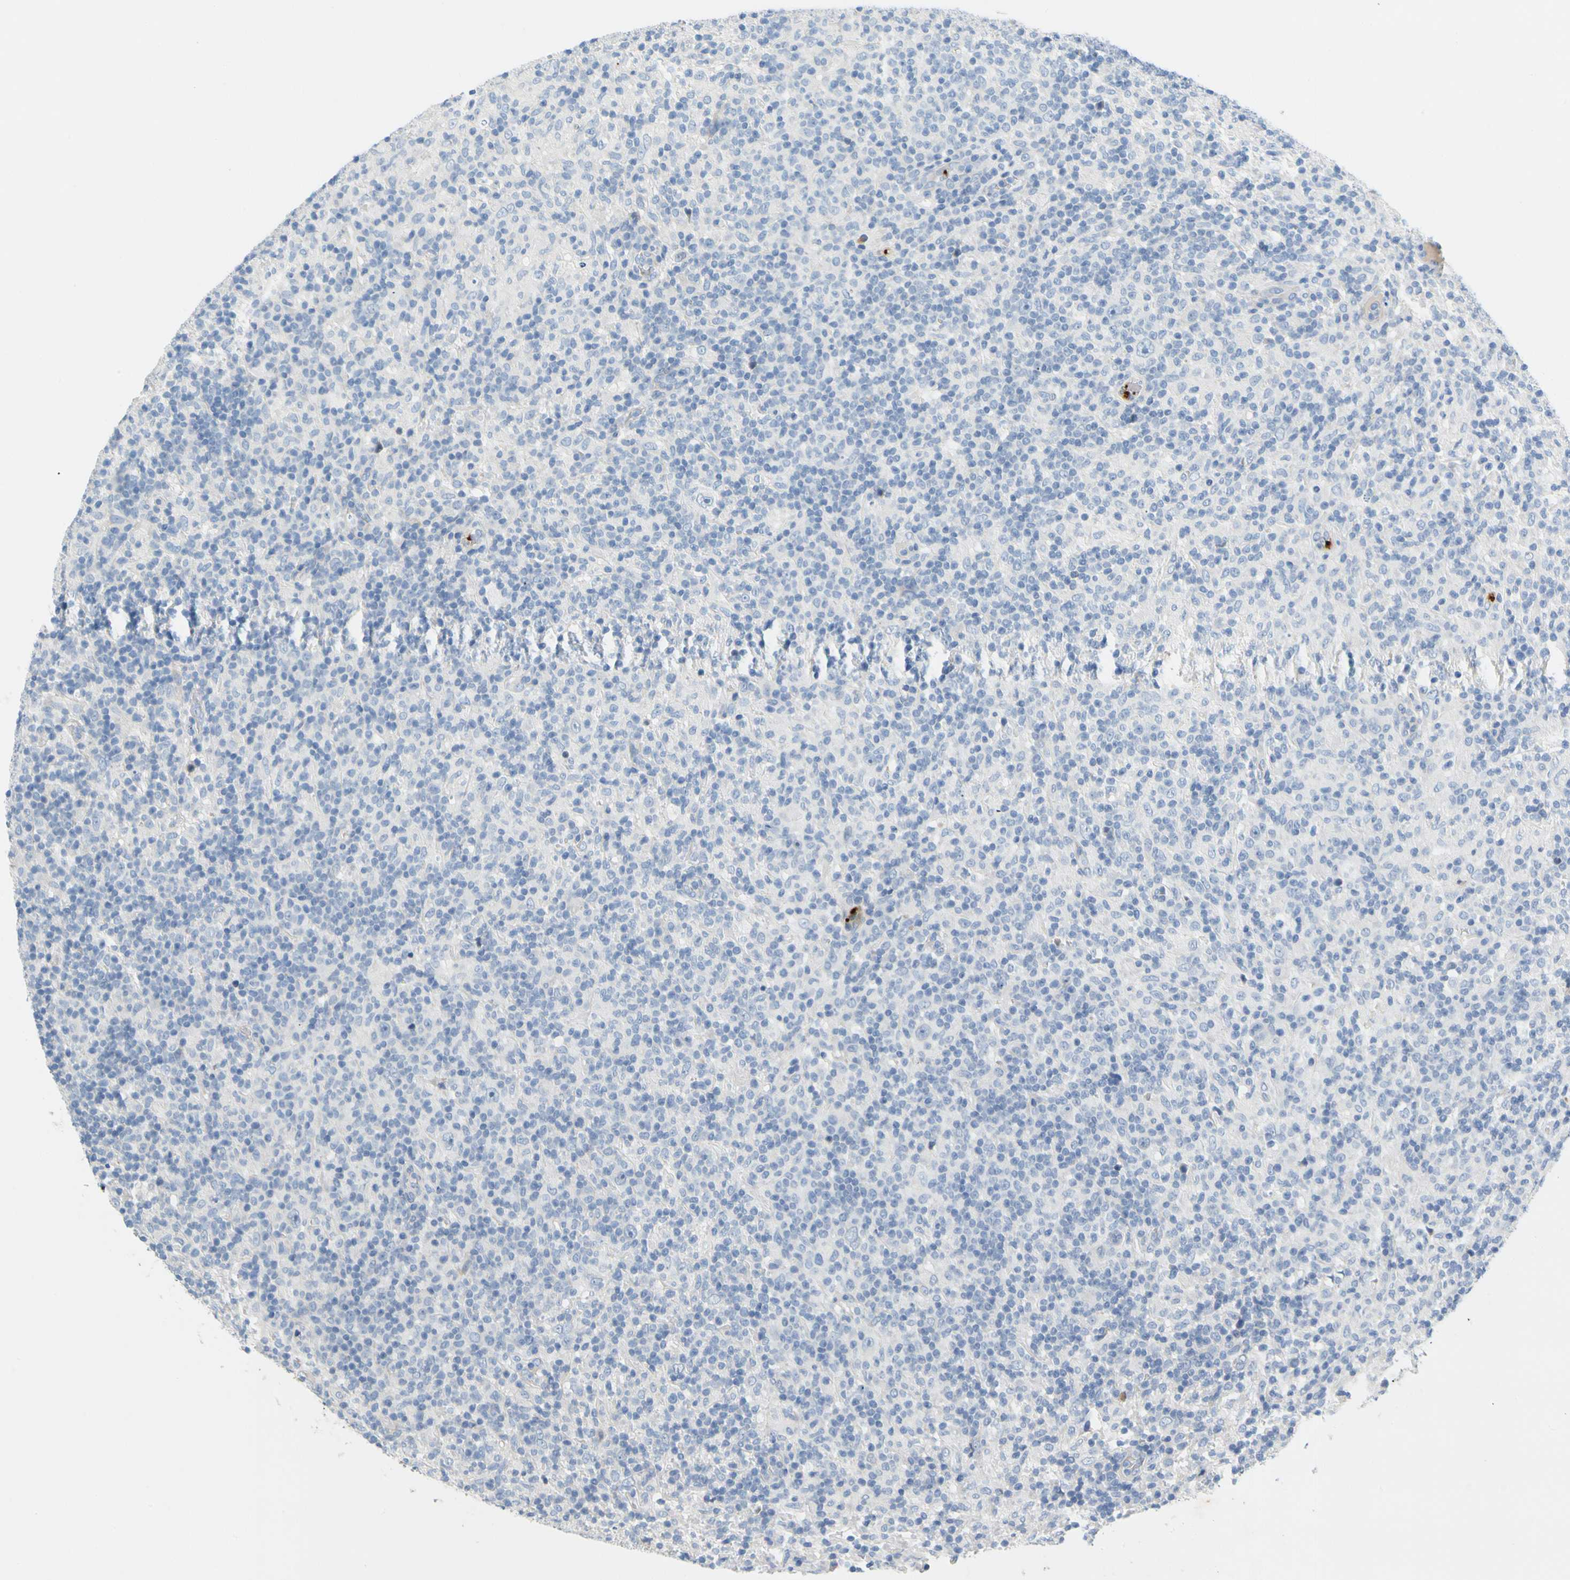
{"staining": {"intensity": "negative", "quantity": "none", "location": "none"}, "tissue": "lymphoma", "cell_type": "Tumor cells", "image_type": "cancer", "snomed": [{"axis": "morphology", "description": "Hodgkin's disease, NOS"}, {"axis": "topography", "description": "Lymph node"}], "caption": "Image shows no protein staining in tumor cells of lymphoma tissue.", "gene": "PPBP", "patient": {"sex": "male", "age": 70}}